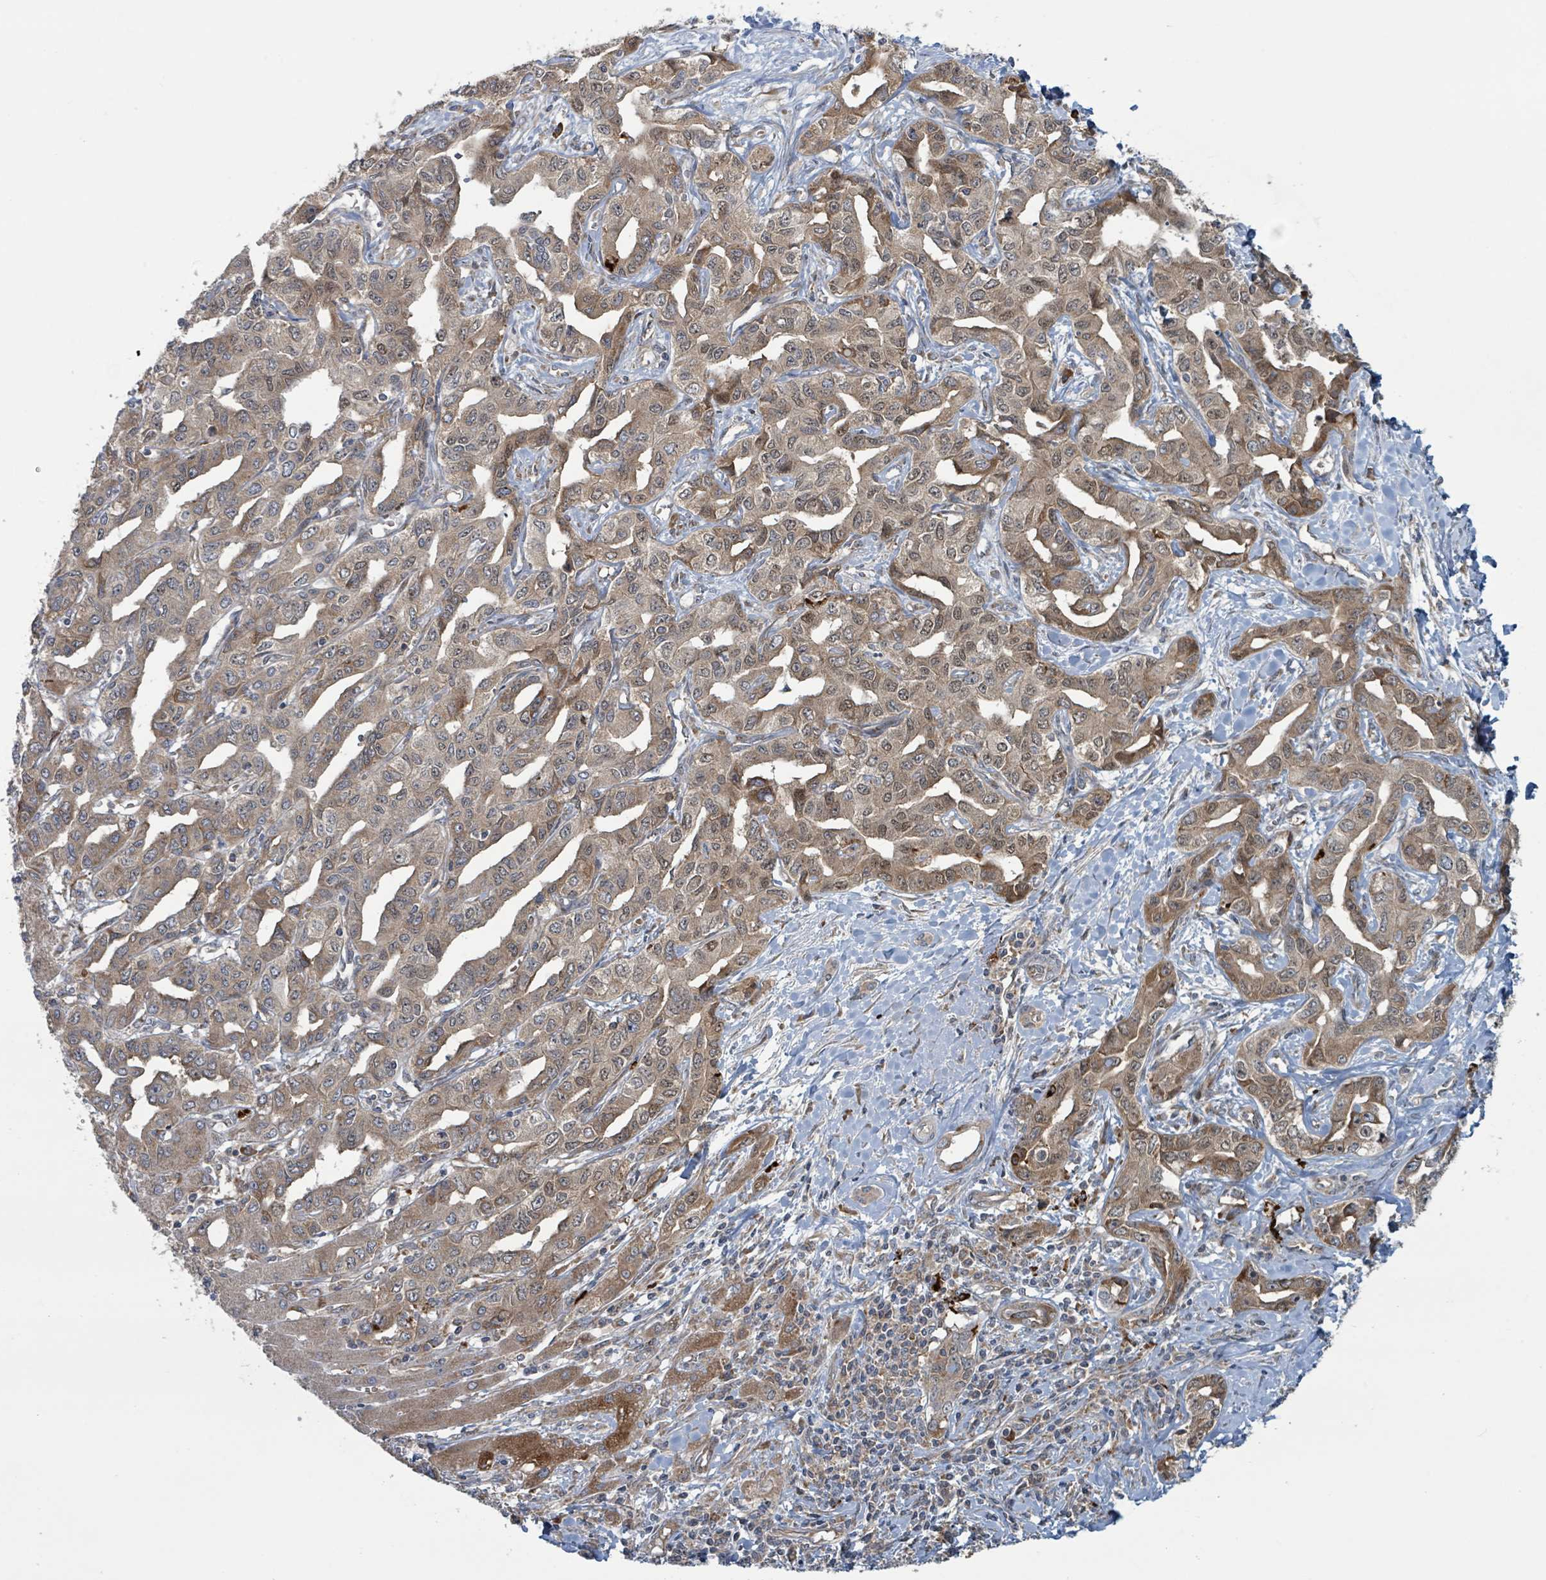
{"staining": {"intensity": "moderate", "quantity": ">75%", "location": "cytoplasmic/membranous,nuclear"}, "tissue": "liver cancer", "cell_type": "Tumor cells", "image_type": "cancer", "snomed": [{"axis": "morphology", "description": "Cholangiocarcinoma"}, {"axis": "topography", "description": "Liver"}], "caption": "Liver cholangiocarcinoma stained with DAB IHC shows medium levels of moderate cytoplasmic/membranous and nuclear expression in about >75% of tumor cells.", "gene": "OR51E1", "patient": {"sex": "male", "age": 59}}